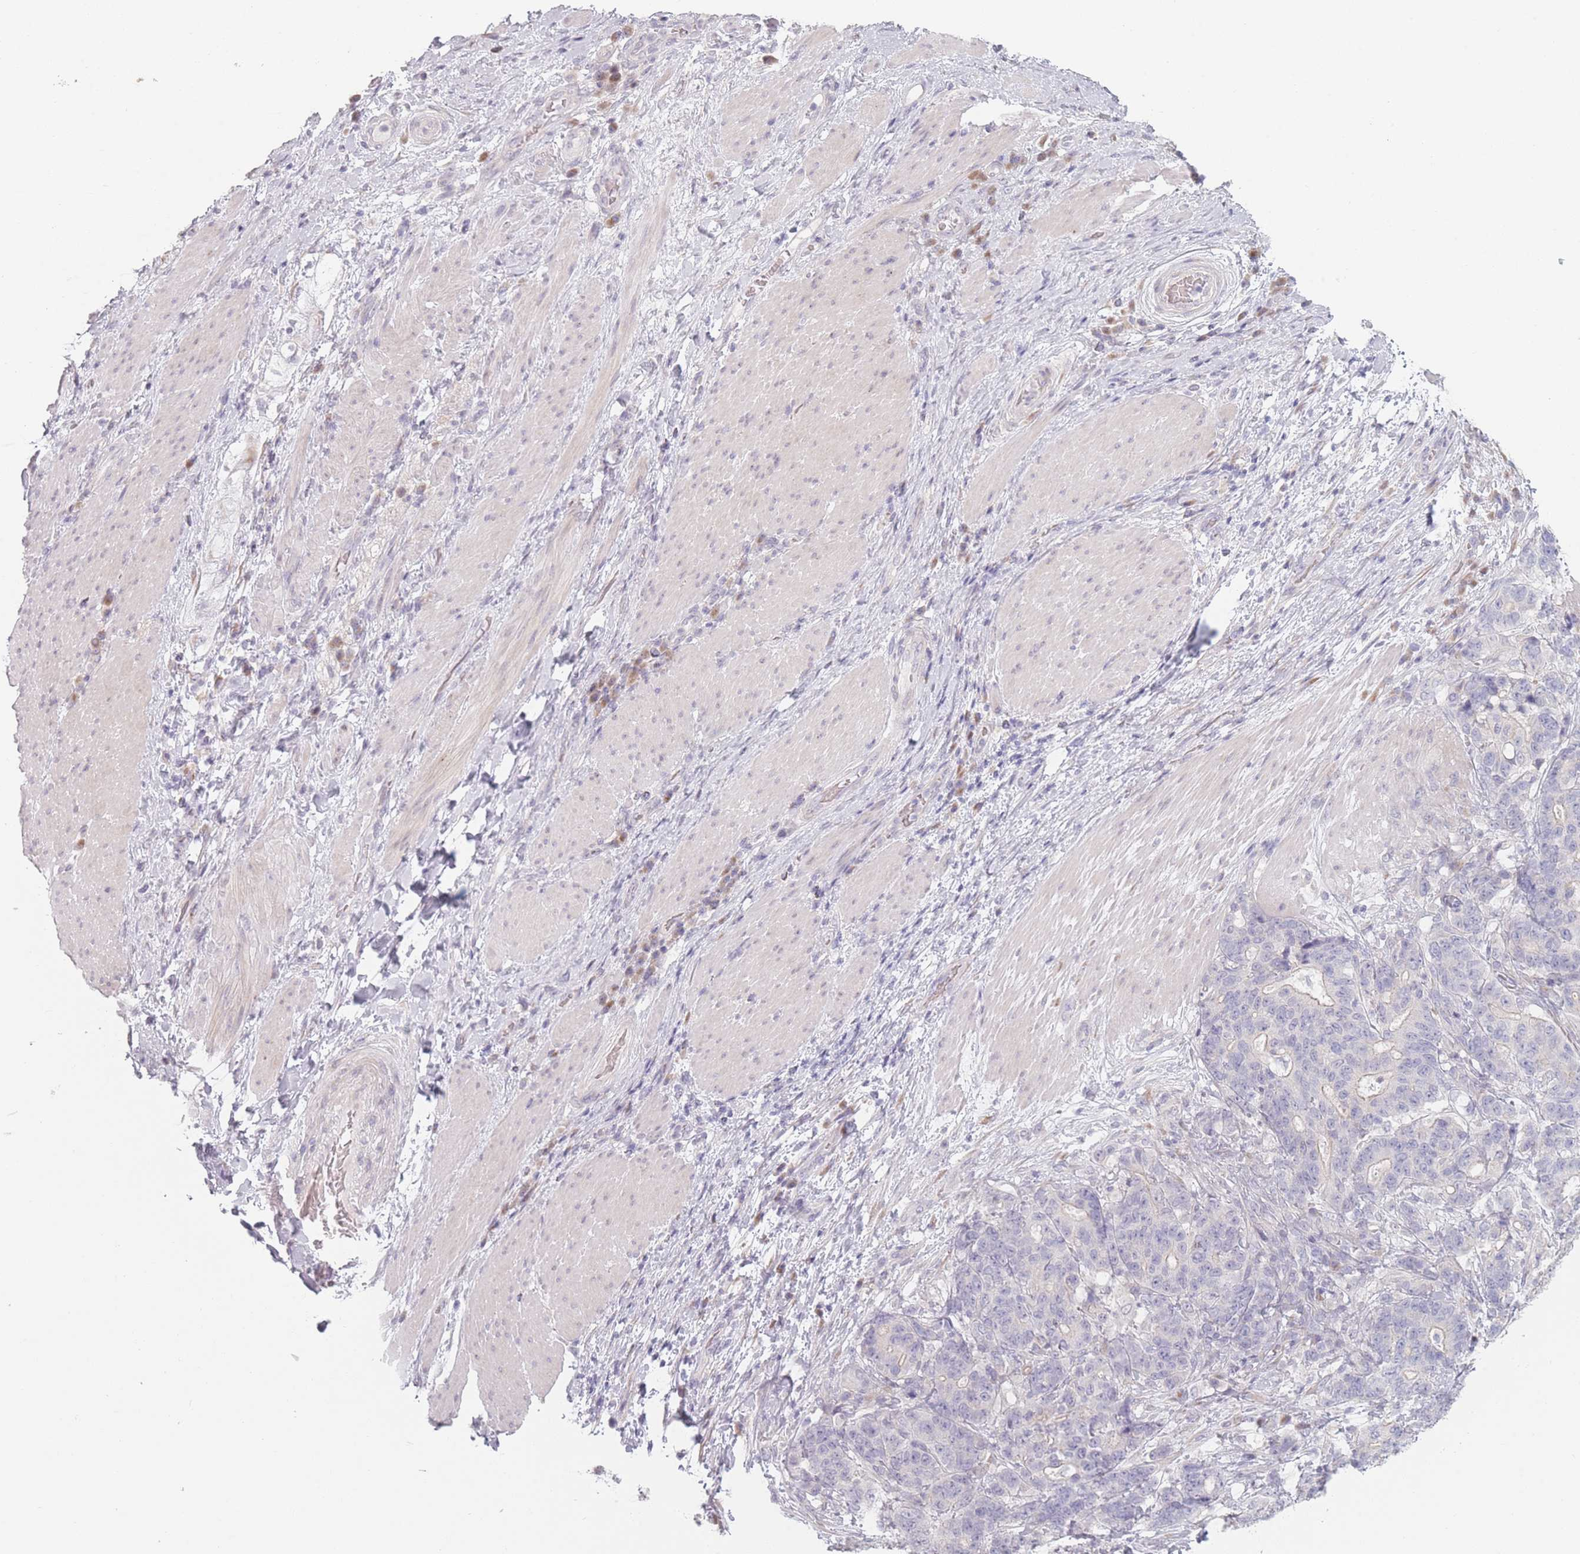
{"staining": {"intensity": "negative", "quantity": "none", "location": "none"}, "tissue": "stomach cancer", "cell_type": "Tumor cells", "image_type": "cancer", "snomed": [{"axis": "morphology", "description": "Normal tissue, NOS"}, {"axis": "morphology", "description": "Adenocarcinoma, NOS"}, {"axis": "topography", "description": "Stomach"}], "caption": "DAB (3,3'-diaminobenzidine) immunohistochemical staining of human stomach cancer reveals no significant expression in tumor cells.", "gene": "RASL10B", "patient": {"sex": "female", "age": 64}}